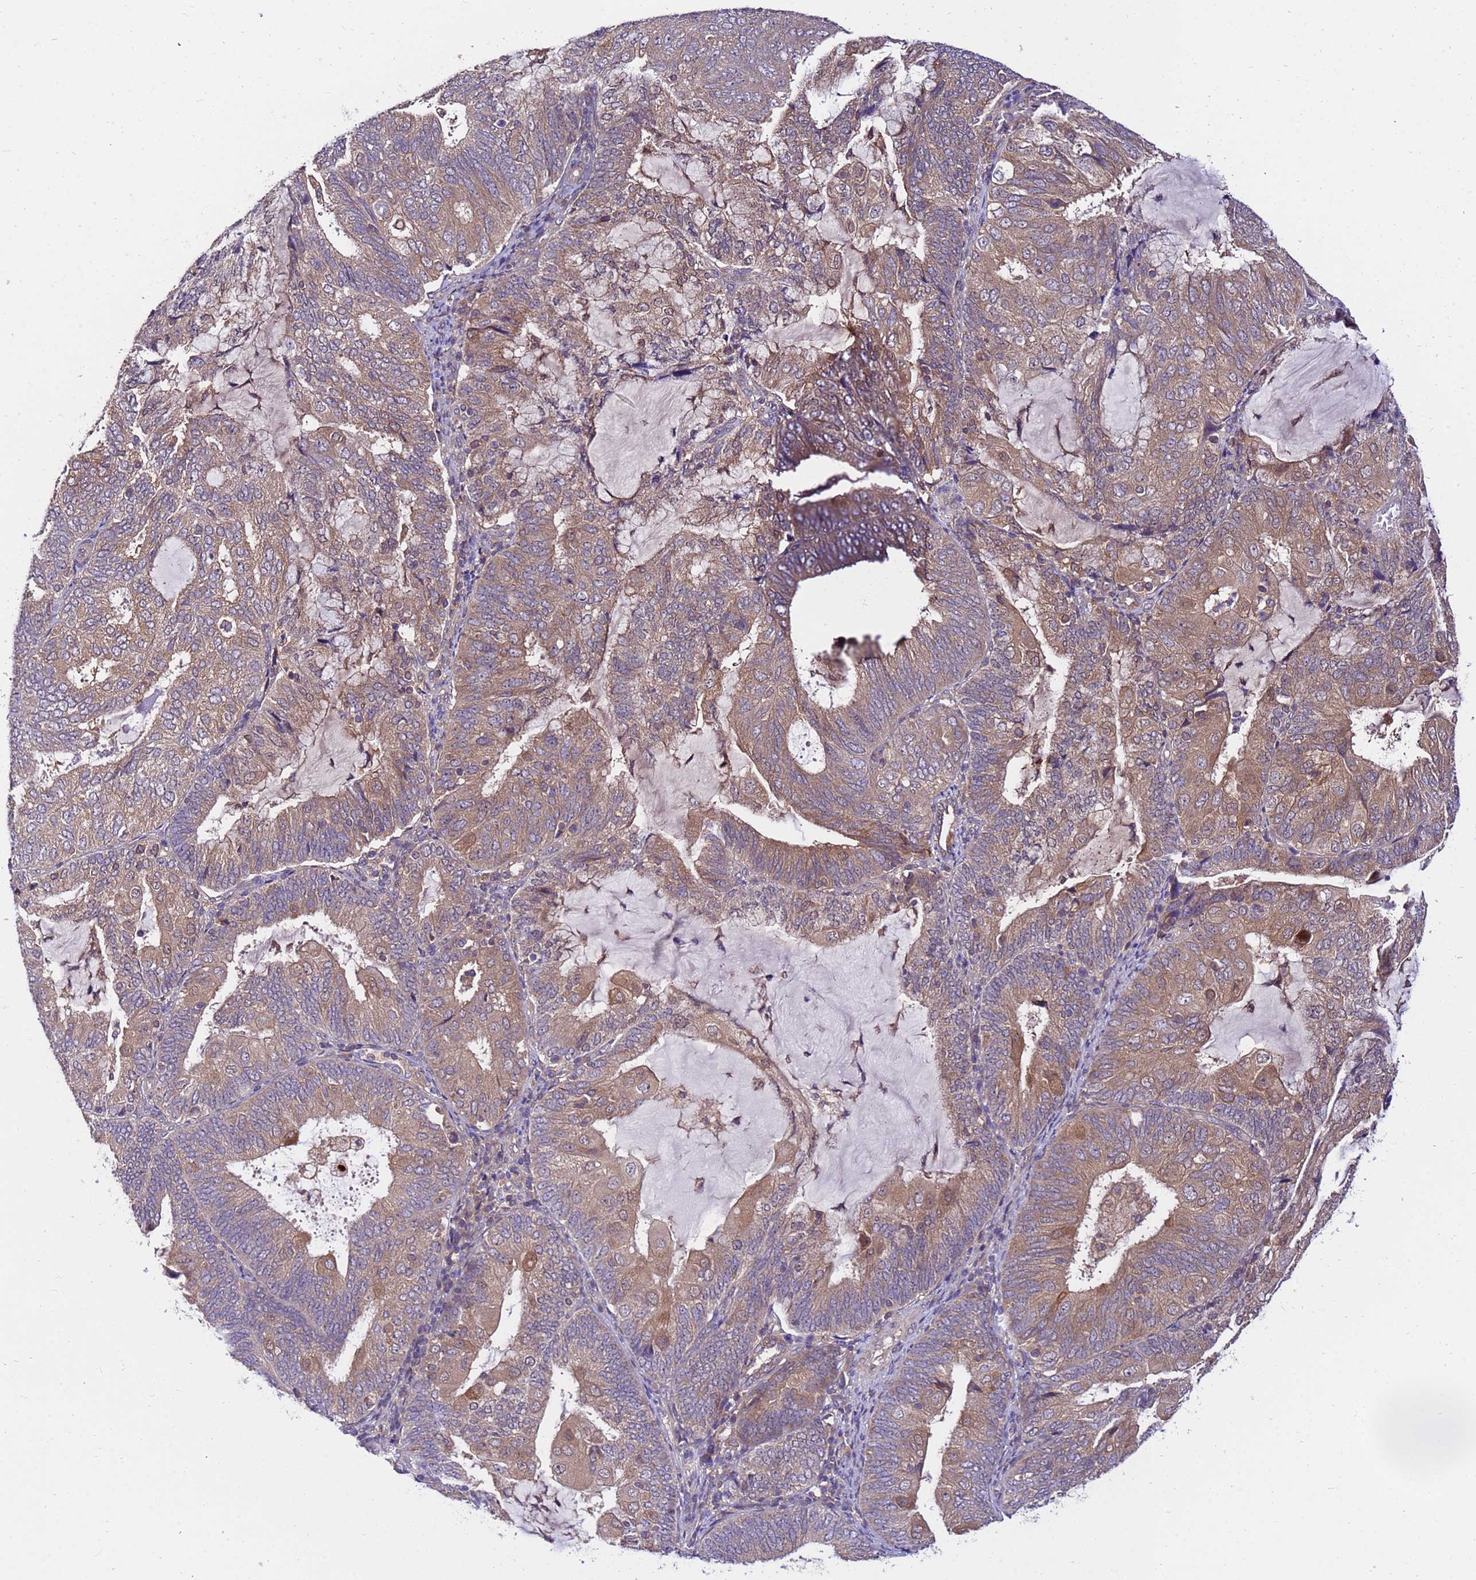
{"staining": {"intensity": "moderate", "quantity": ">75%", "location": "cytoplasmic/membranous"}, "tissue": "endometrial cancer", "cell_type": "Tumor cells", "image_type": "cancer", "snomed": [{"axis": "morphology", "description": "Adenocarcinoma, NOS"}, {"axis": "topography", "description": "Endometrium"}], "caption": "The image reveals a brown stain indicating the presence of a protein in the cytoplasmic/membranous of tumor cells in endometrial cancer (adenocarcinoma). (IHC, brightfield microscopy, high magnification).", "gene": "GET3", "patient": {"sex": "female", "age": 81}}